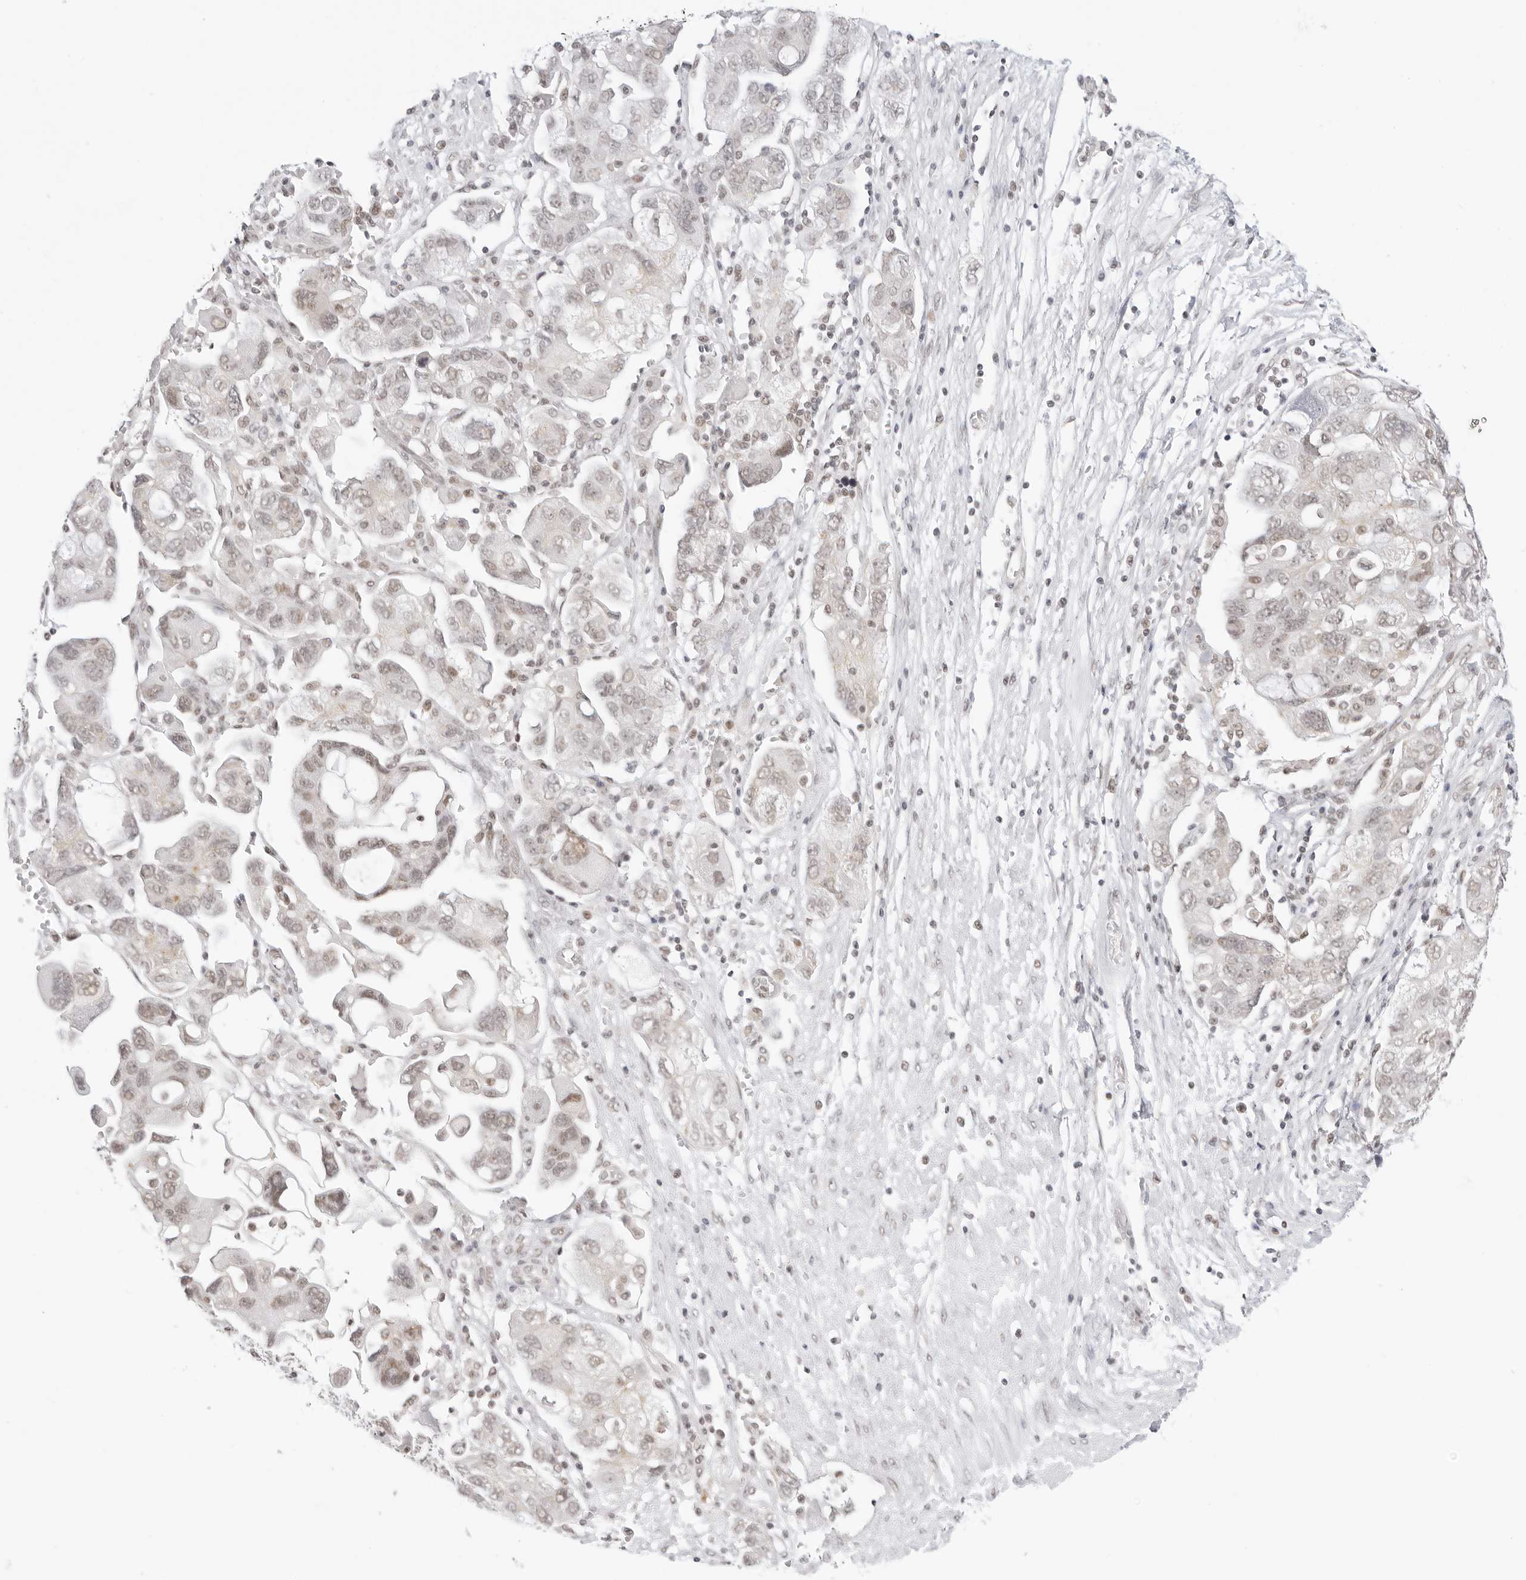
{"staining": {"intensity": "weak", "quantity": "25%-75%", "location": "nuclear"}, "tissue": "ovarian cancer", "cell_type": "Tumor cells", "image_type": "cancer", "snomed": [{"axis": "morphology", "description": "Carcinoma, NOS"}, {"axis": "morphology", "description": "Cystadenocarcinoma, serous, NOS"}, {"axis": "topography", "description": "Ovary"}], "caption": "There is low levels of weak nuclear expression in tumor cells of ovarian cancer (carcinoma), as demonstrated by immunohistochemical staining (brown color).", "gene": "TCIM", "patient": {"sex": "female", "age": 69}}